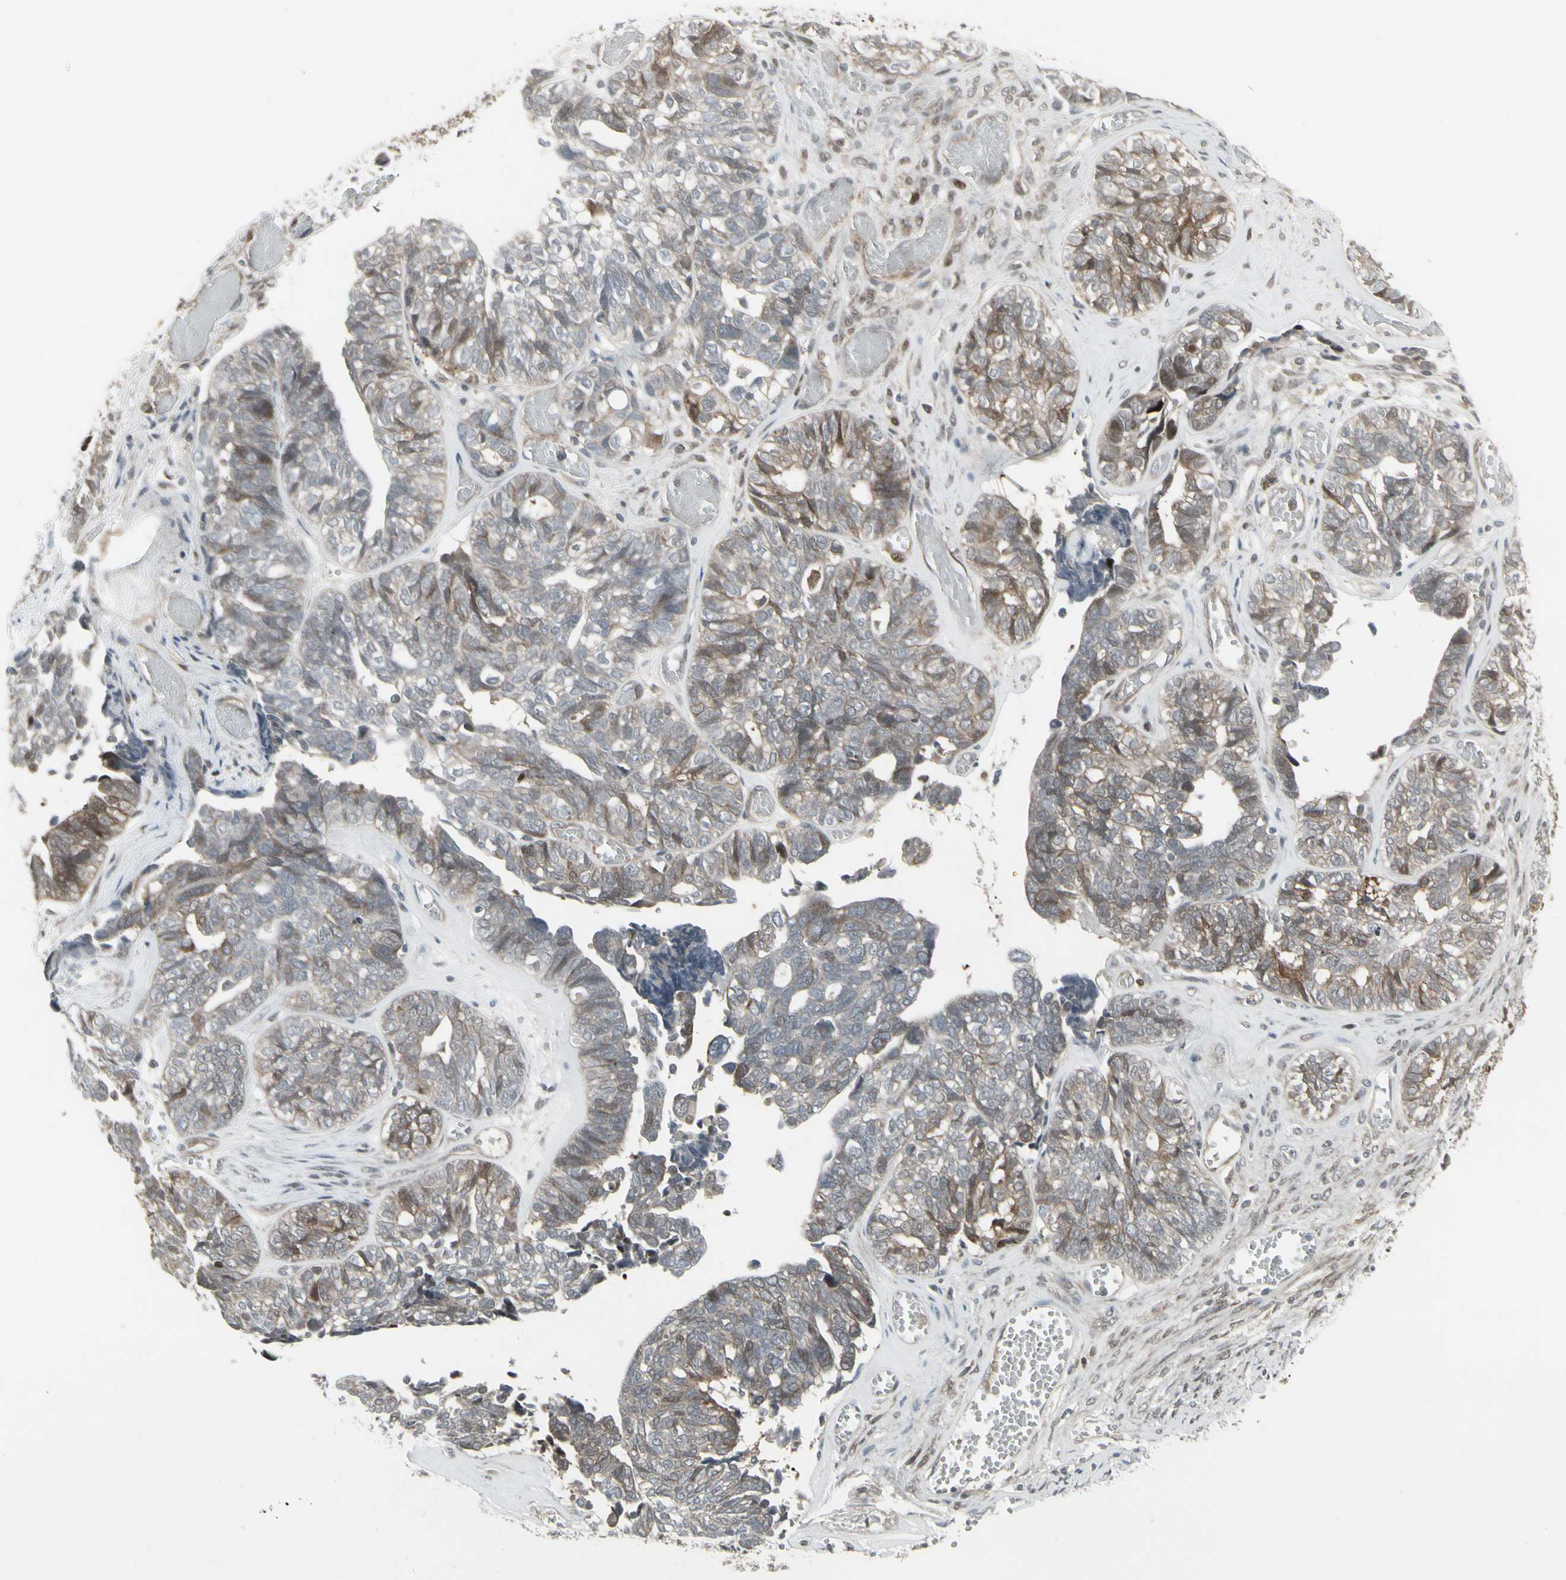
{"staining": {"intensity": "moderate", "quantity": "25%-75%", "location": "cytoplasmic/membranous"}, "tissue": "ovarian cancer", "cell_type": "Tumor cells", "image_type": "cancer", "snomed": [{"axis": "morphology", "description": "Cystadenocarcinoma, serous, NOS"}, {"axis": "topography", "description": "Ovary"}], "caption": "Tumor cells demonstrate medium levels of moderate cytoplasmic/membranous expression in about 25%-75% of cells in human ovarian cancer (serous cystadenocarcinoma).", "gene": "IGFBP6", "patient": {"sex": "female", "age": 79}}